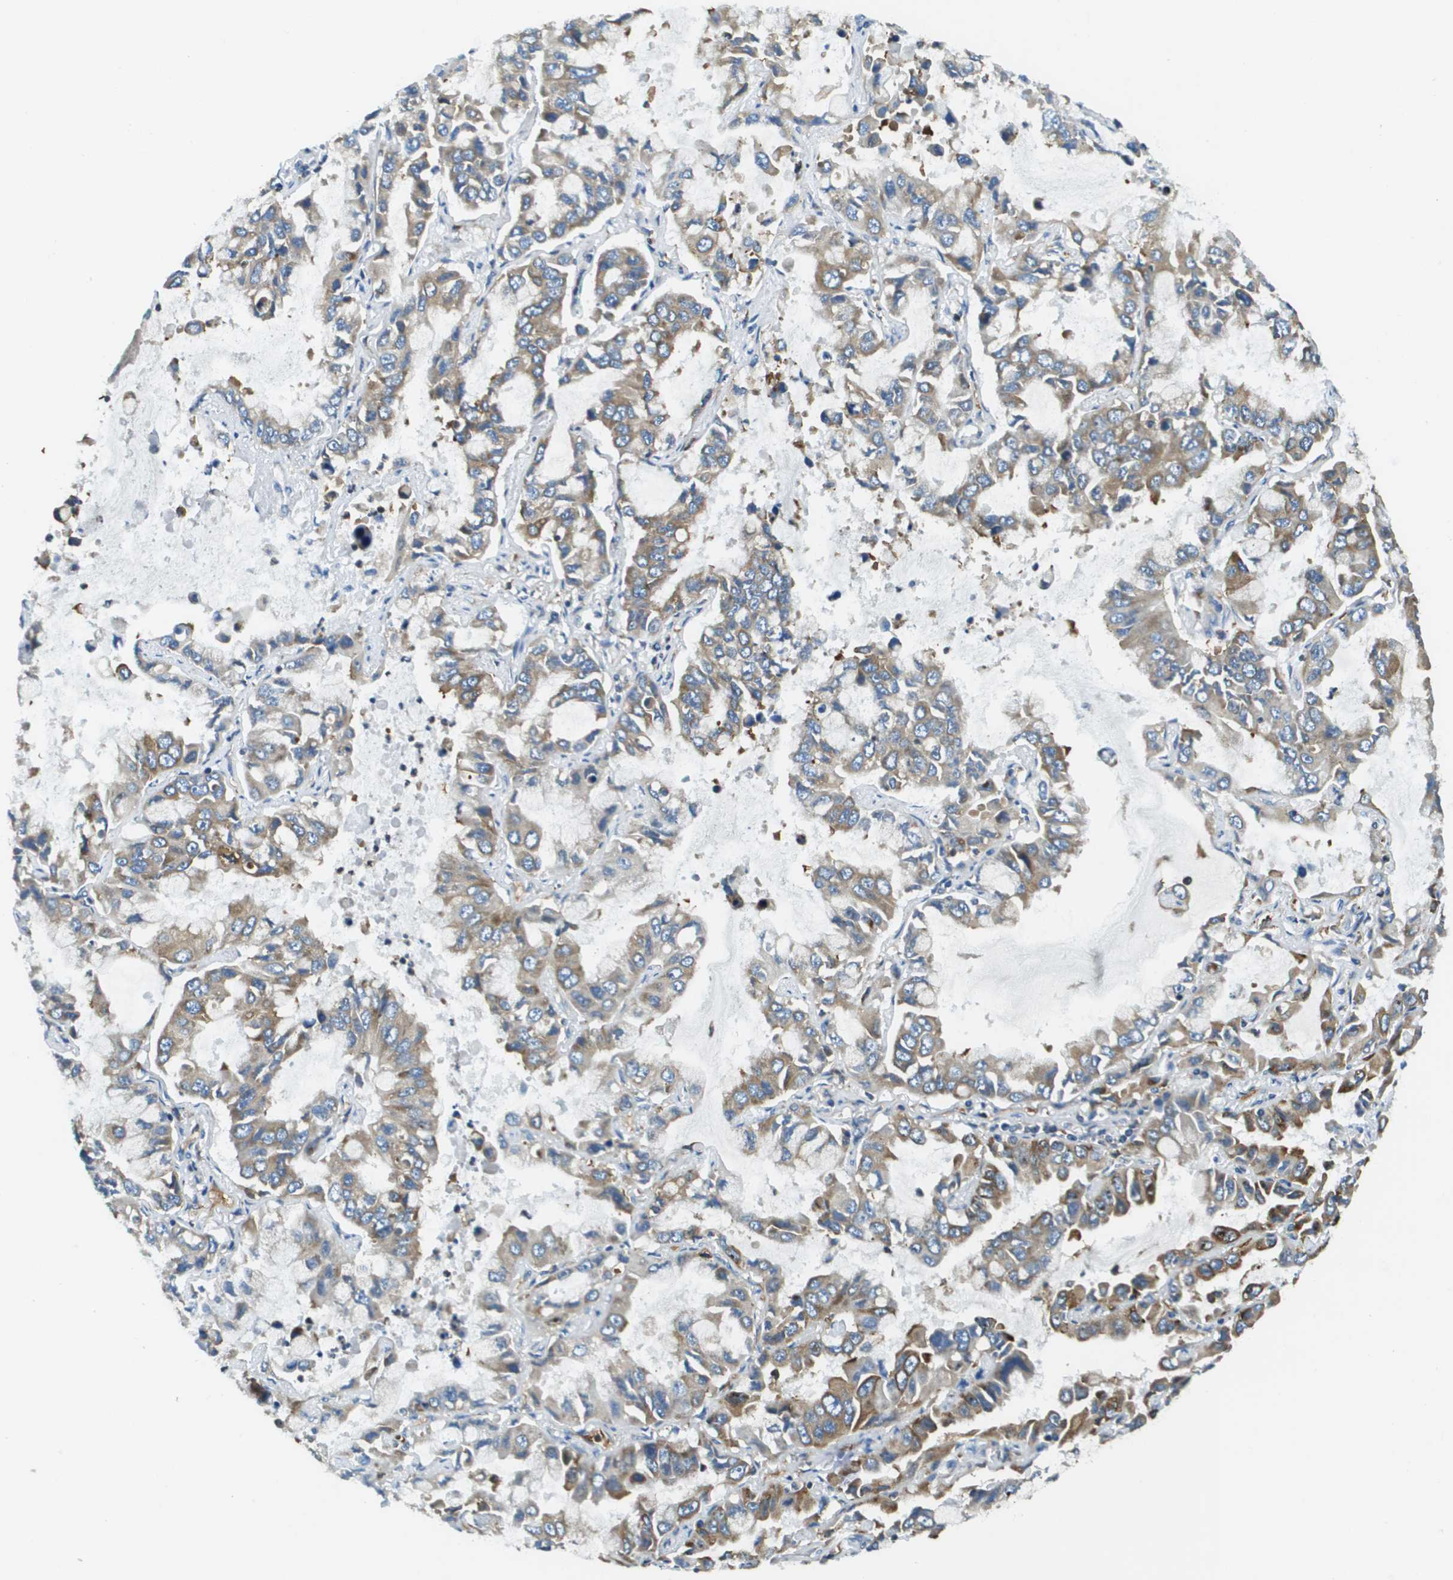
{"staining": {"intensity": "moderate", "quantity": ">75%", "location": "cytoplasmic/membranous"}, "tissue": "lung cancer", "cell_type": "Tumor cells", "image_type": "cancer", "snomed": [{"axis": "morphology", "description": "Adenocarcinoma, NOS"}, {"axis": "topography", "description": "Lung"}], "caption": "Lung cancer stained for a protein (brown) exhibits moderate cytoplasmic/membranous positive positivity in about >75% of tumor cells.", "gene": "CNPY3", "patient": {"sex": "male", "age": 64}}